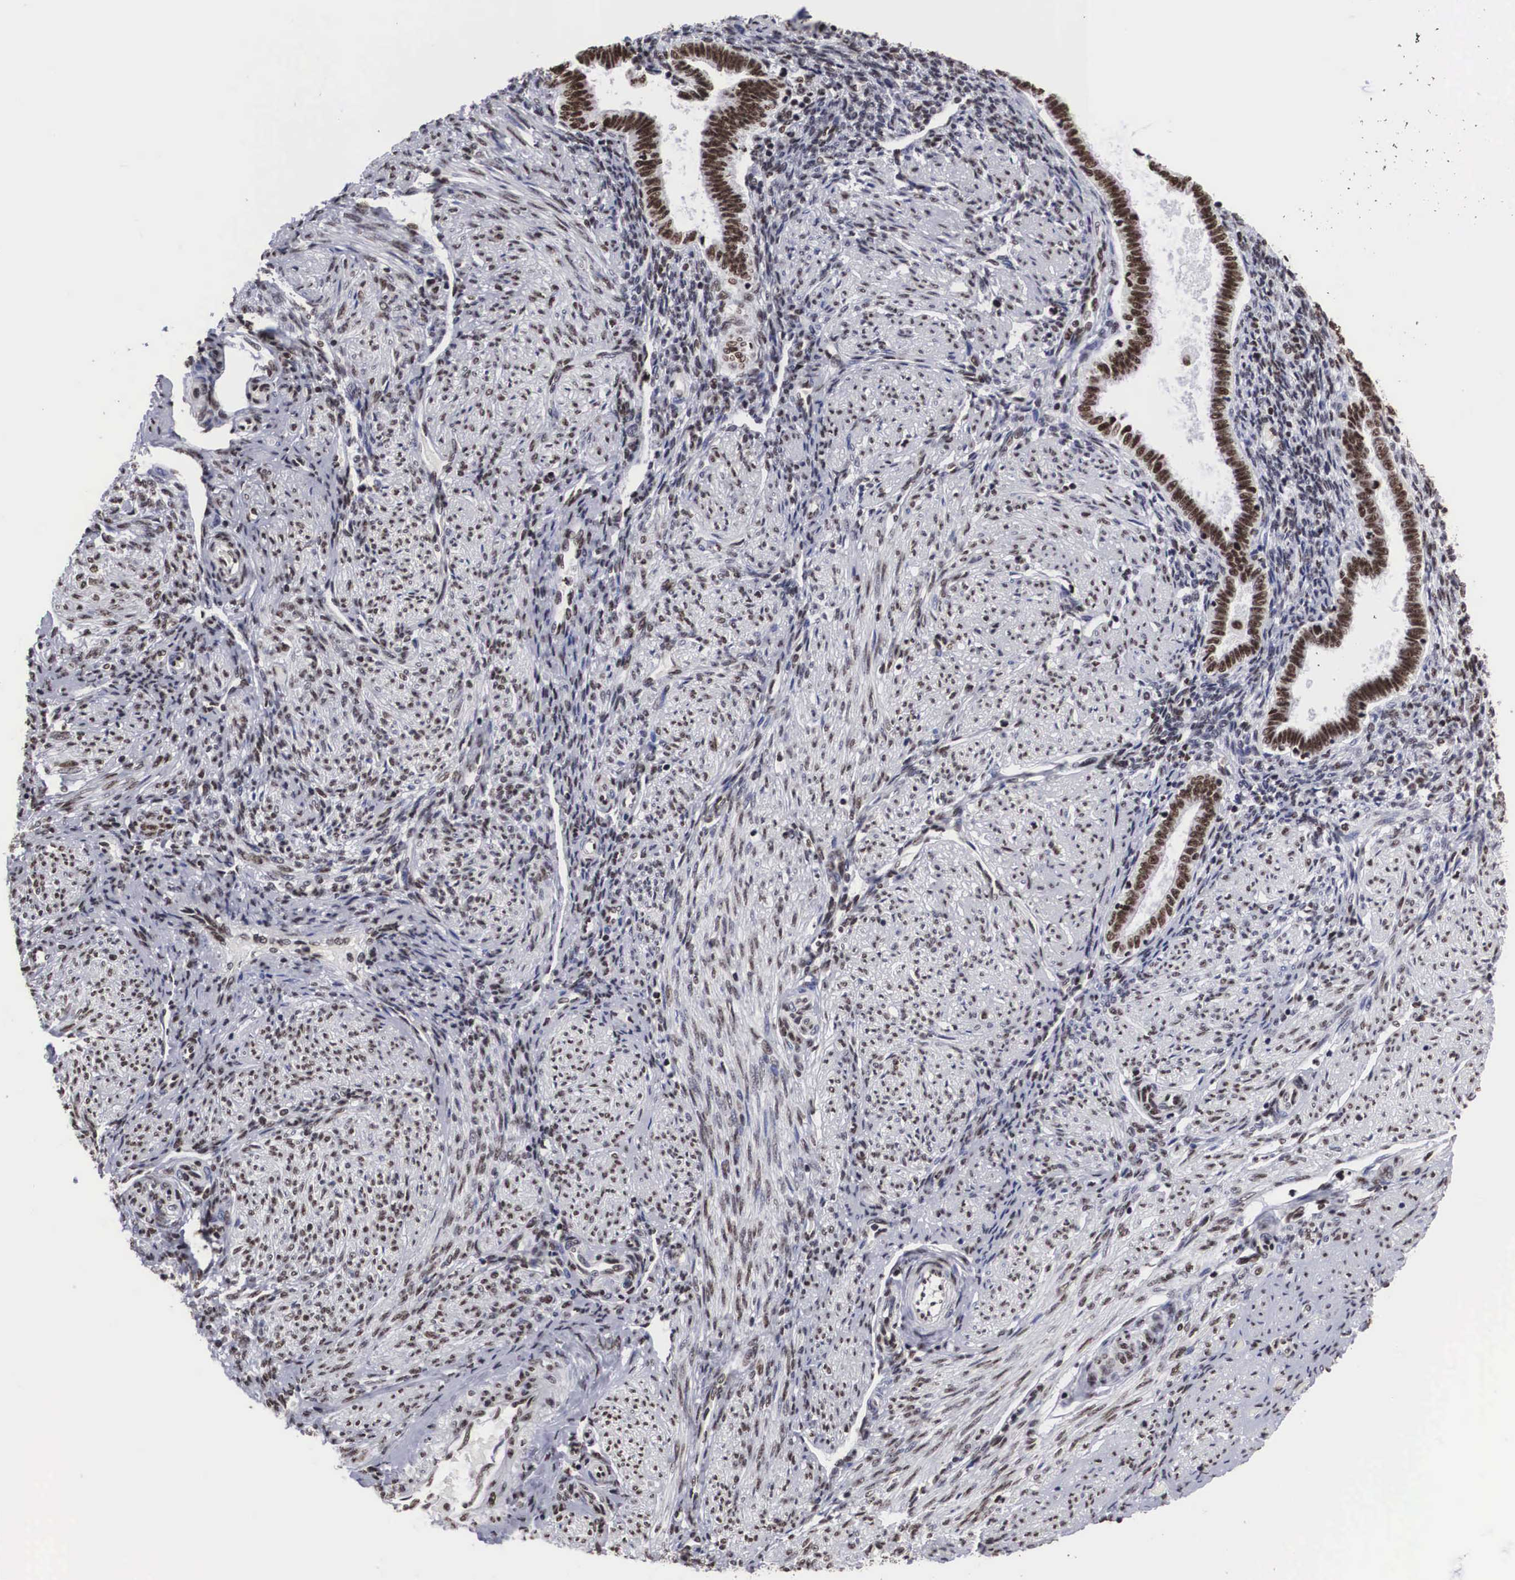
{"staining": {"intensity": "weak", "quantity": "25%-75%", "location": "nuclear"}, "tissue": "endometrium", "cell_type": "Cells in endometrial stroma", "image_type": "normal", "snomed": [{"axis": "morphology", "description": "Normal tissue, NOS"}, {"axis": "topography", "description": "Endometrium"}], "caption": "Immunohistochemical staining of unremarkable human endometrium exhibits weak nuclear protein positivity in about 25%-75% of cells in endometrial stroma.", "gene": "ACIN1", "patient": {"sex": "female", "age": 36}}